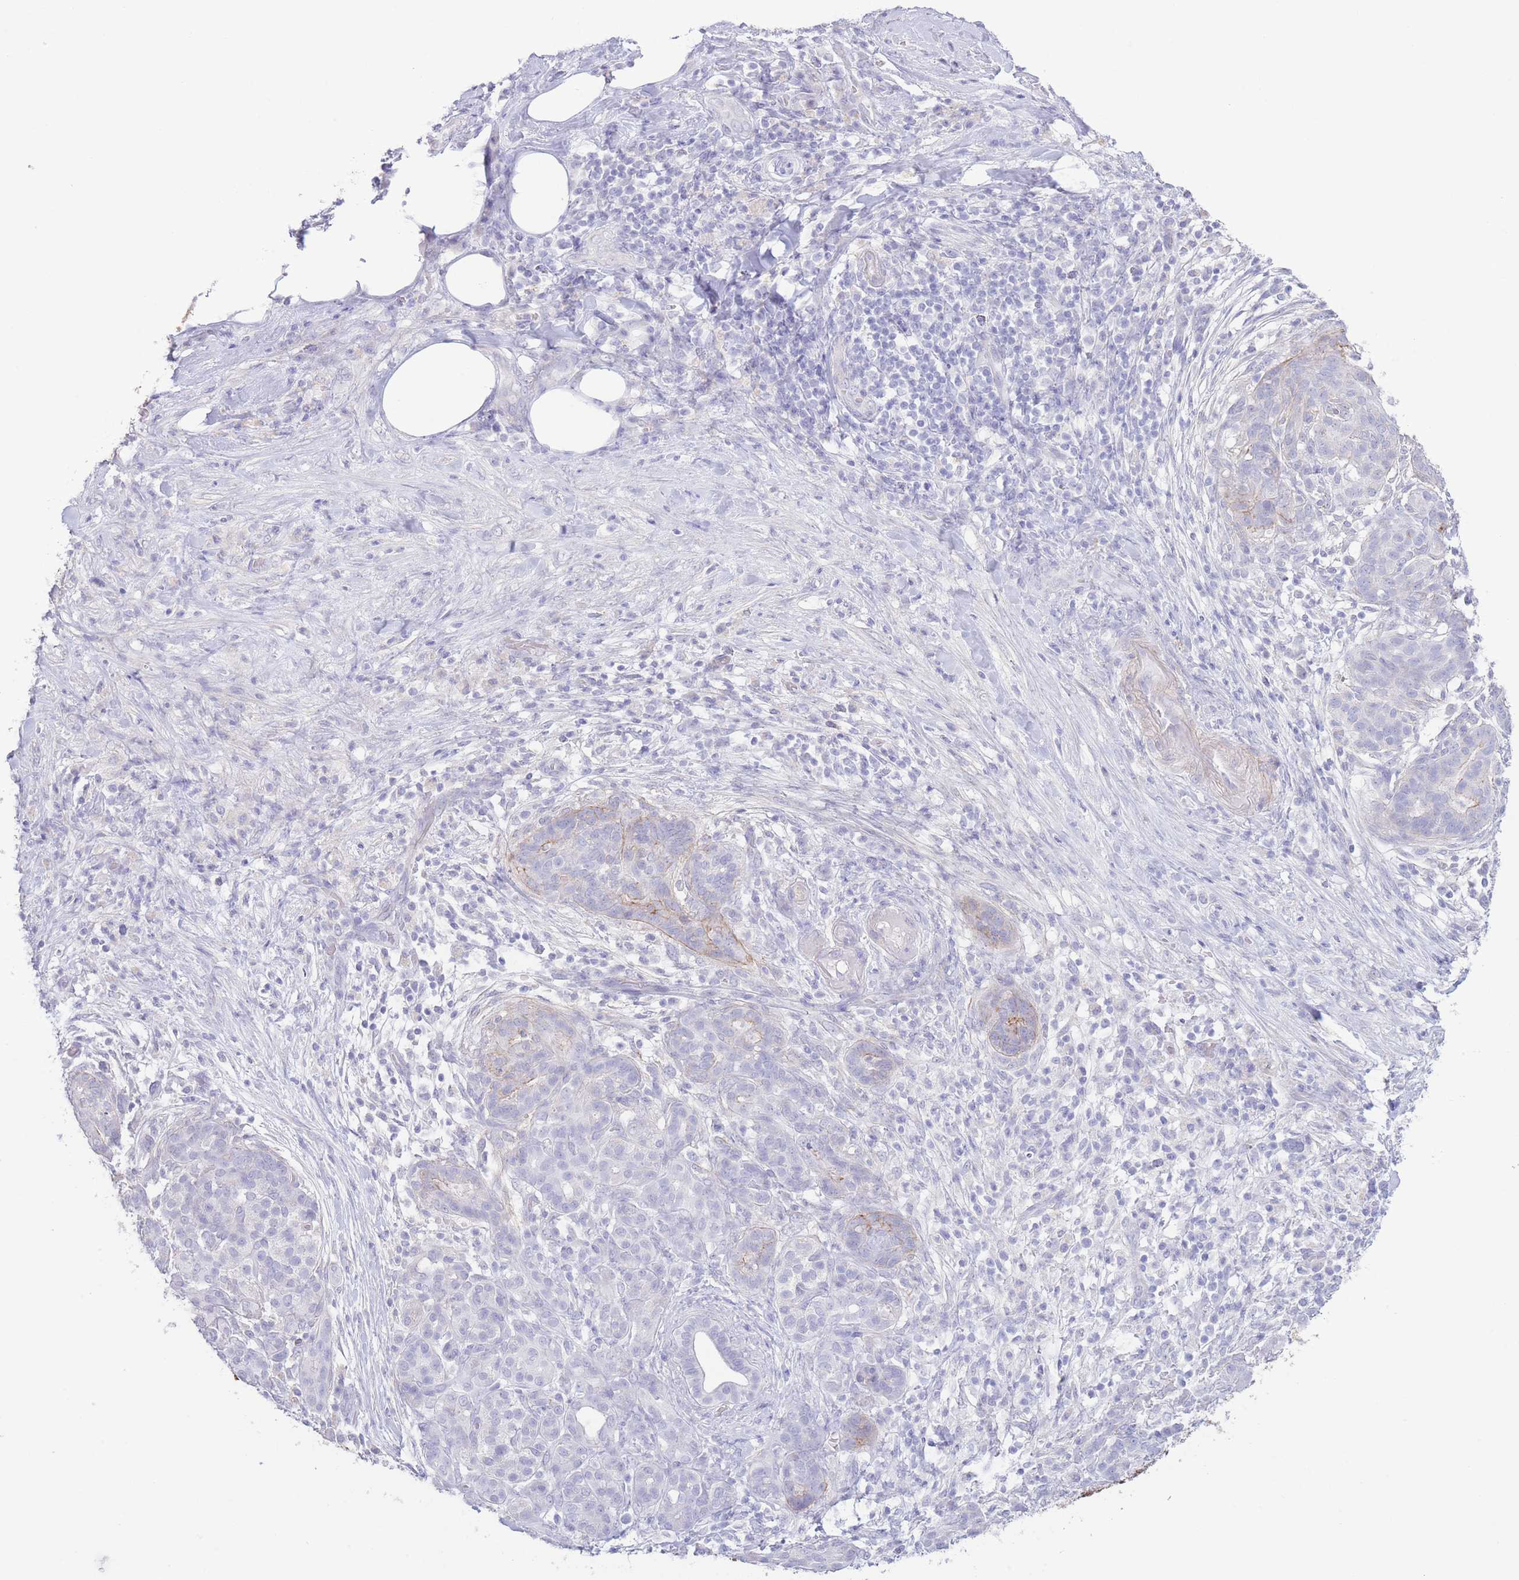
{"staining": {"intensity": "negative", "quantity": "none", "location": "none"}, "tissue": "pancreatic cancer", "cell_type": "Tumor cells", "image_type": "cancer", "snomed": [{"axis": "morphology", "description": "Adenocarcinoma, NOS"}, {"axis": "topography", "description": "Pancreas"}], "caption": "Immunohistochemical staining of human pancreatic cancer demonstrates no significant positivity in tumor cells. The staining is performed using DAB brown chromogen with nuclei counter-stained in using hematoxylin.", "gene": "PKLR", "patient": {"sex": "male", "age": 44}}